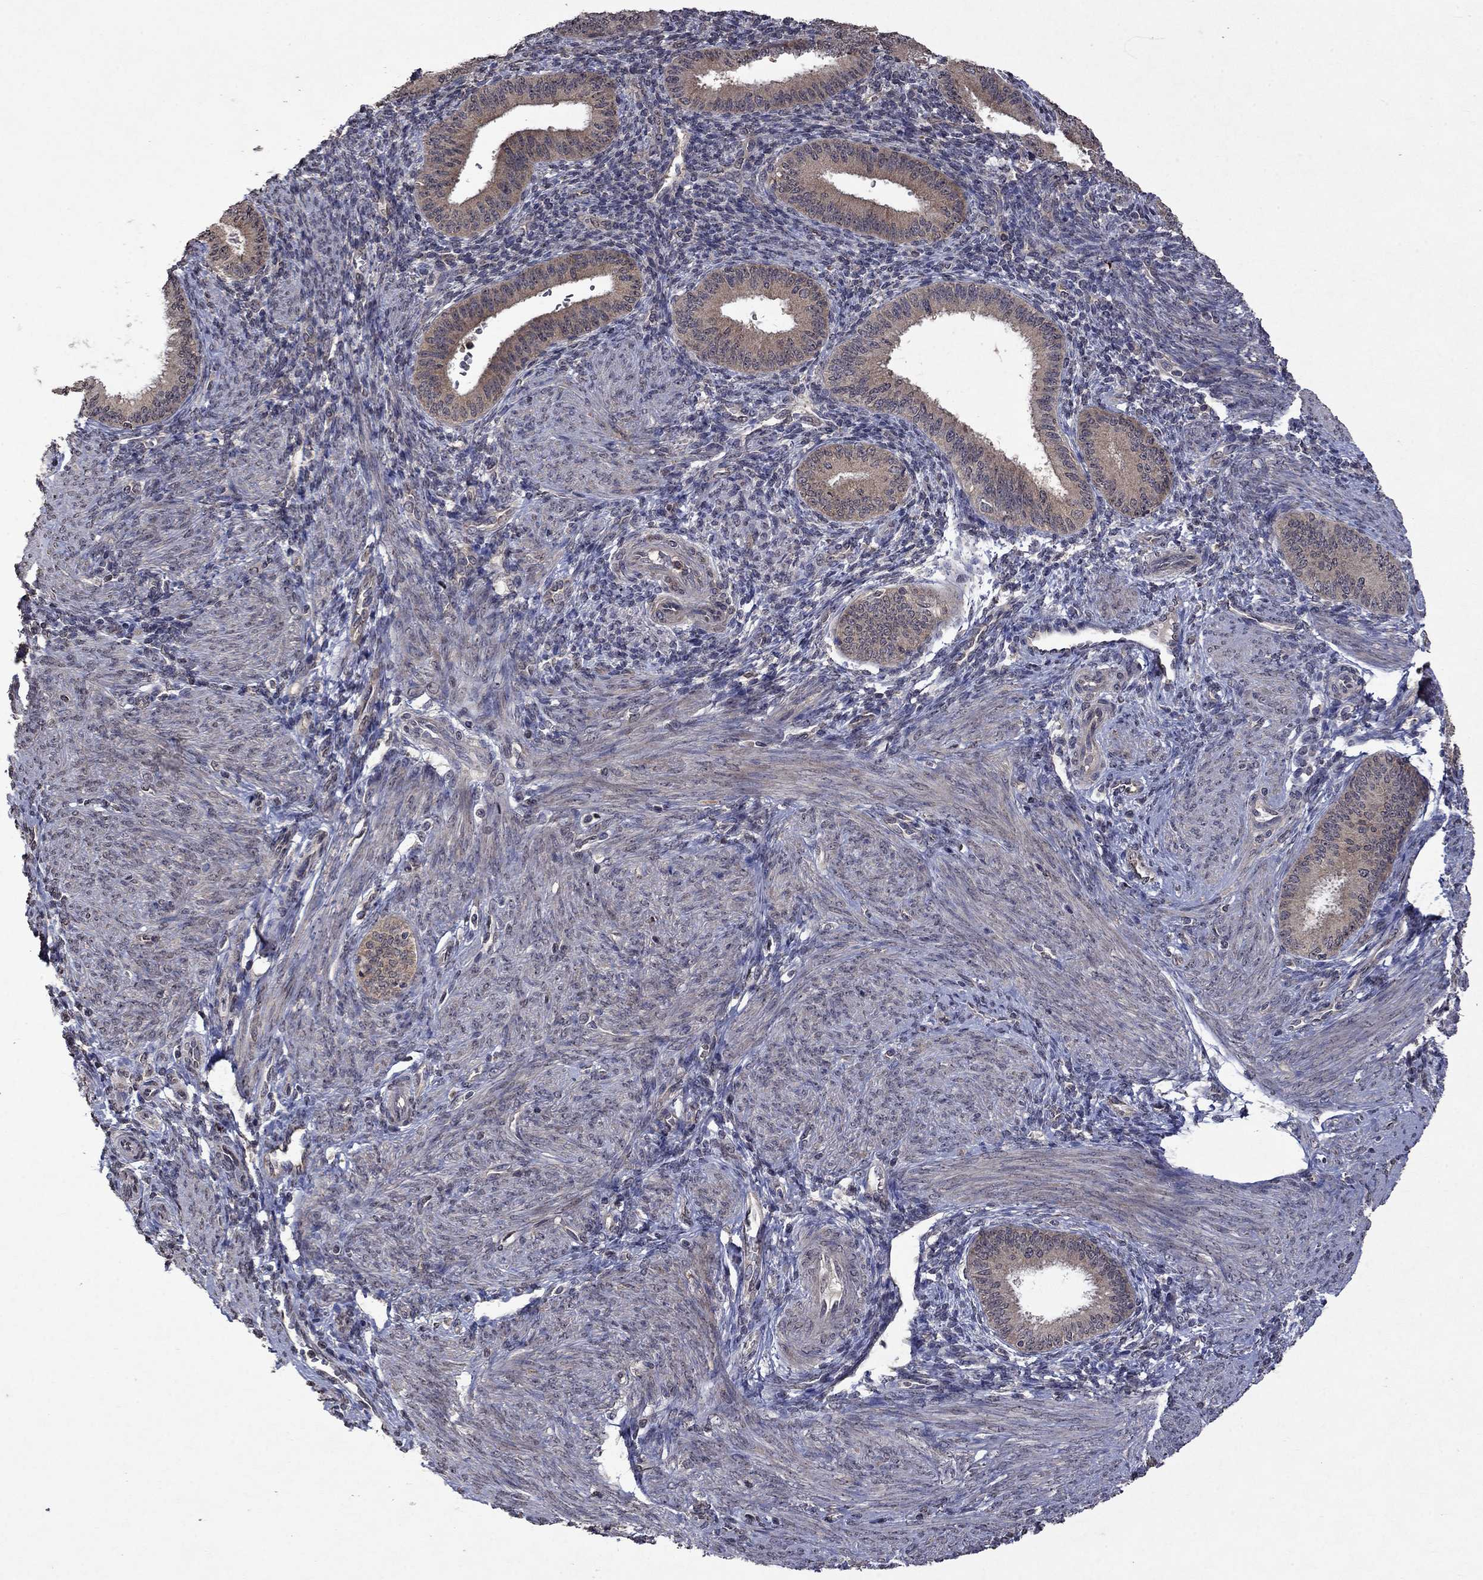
{"staining": {"intensity": "weak", "quantity": "<25%", "location": "cytoplasmic/membranous"}, "tissue": "endometrium", "cell_type": "Cells in endometrial stroma", "image_type": "normal", "snomed": [{"axis": "morphology", "description": "Normal tissue, NOS"}, {"axis": "topography", "description": "Endometrium"}], "caption": "The immunohistochemistry (IHC) photomicrograph has no significant staining in cells in endometrial stroma of endometrium.", "gene": "TTC38", "patient": {"sex": "female", "age": 39}}